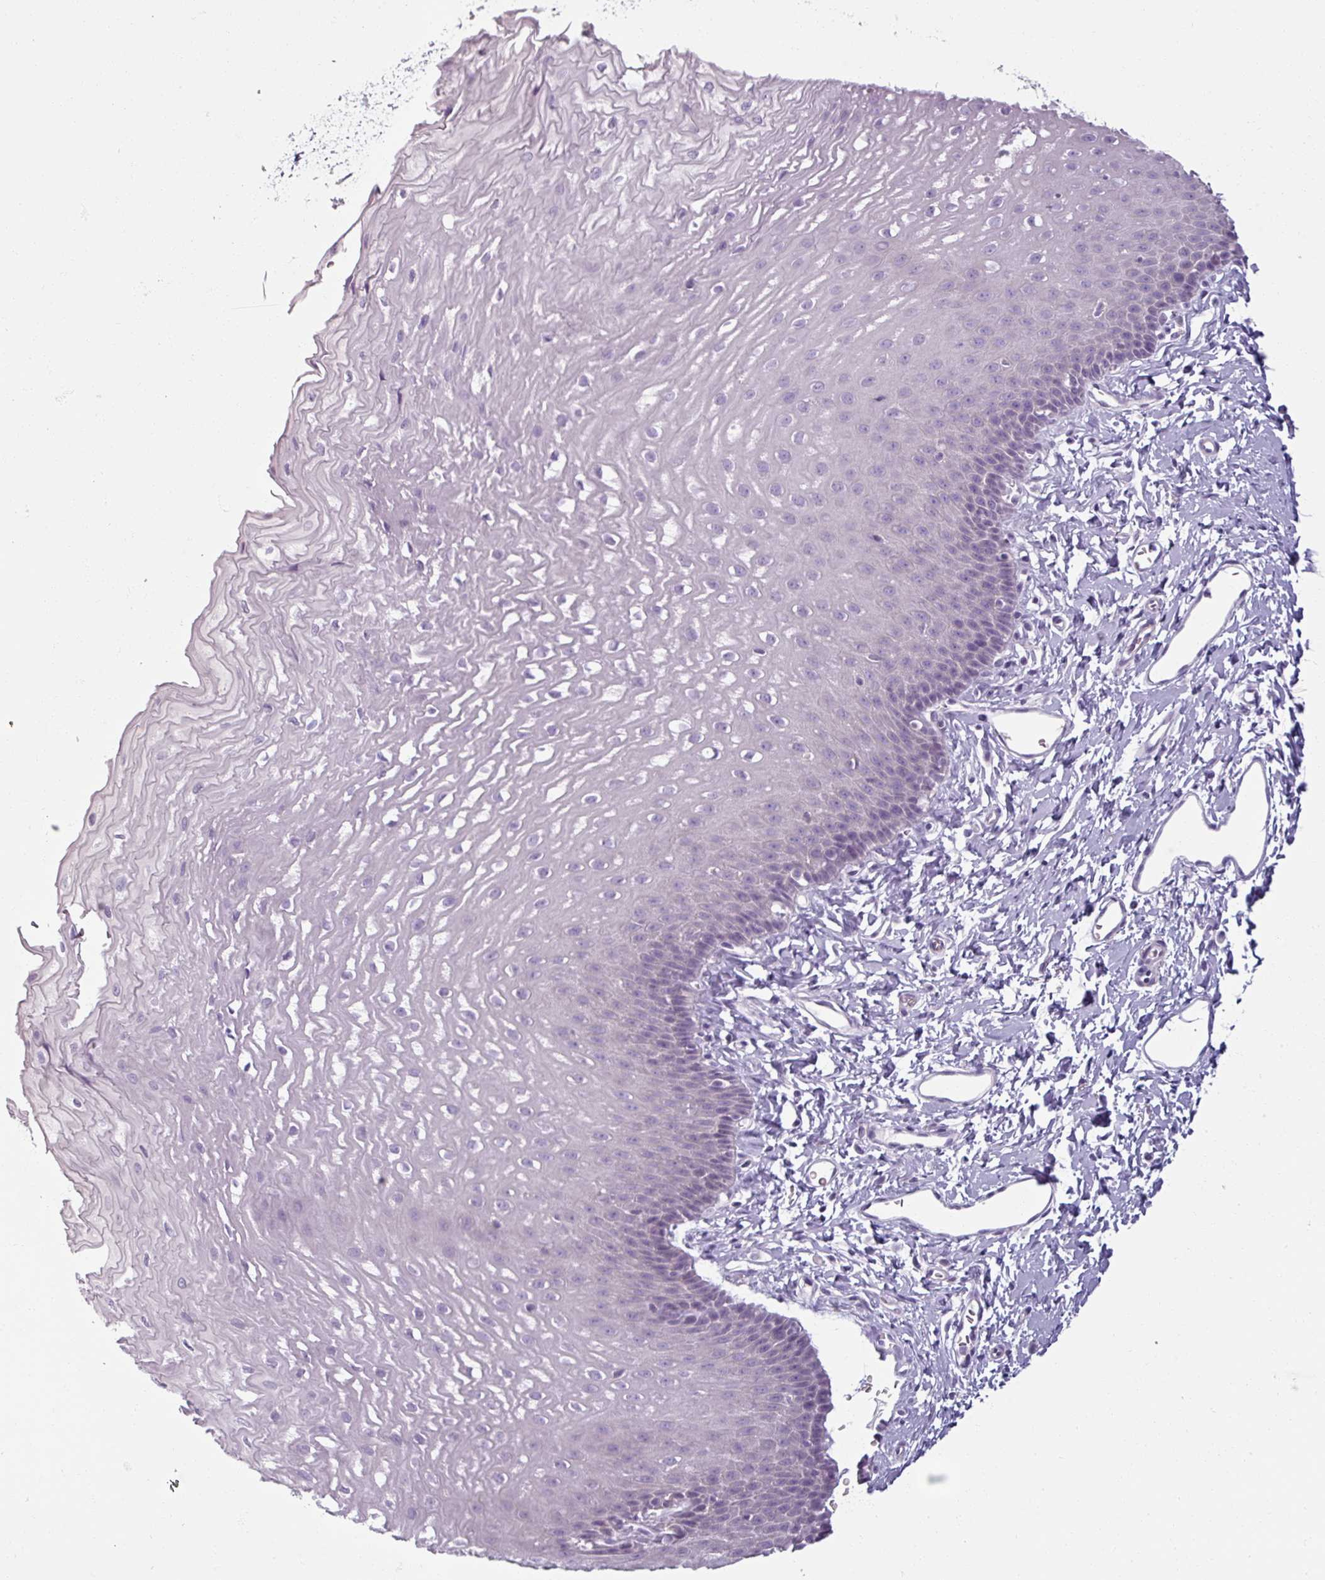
{"staining": {"intensity": "negative", "quantity": "none", "location": "none"}, "tissue": "esophagus", "cell_type": "Squamous epithelial cells", "image_type": "normal", "snomed": [{"axis": "morphology", "description": "Normal tissue, NOS"}, {"axis": "topography", "description": "Esophagus"}], "caption": "An immunohistochemistry (IHC) micrograph of normal esophagus is shown. There is no staining in squamous epithelial cells of esophagus.", "gene": "SMIM11", "patient": {"sex": "male", "age": 70}}